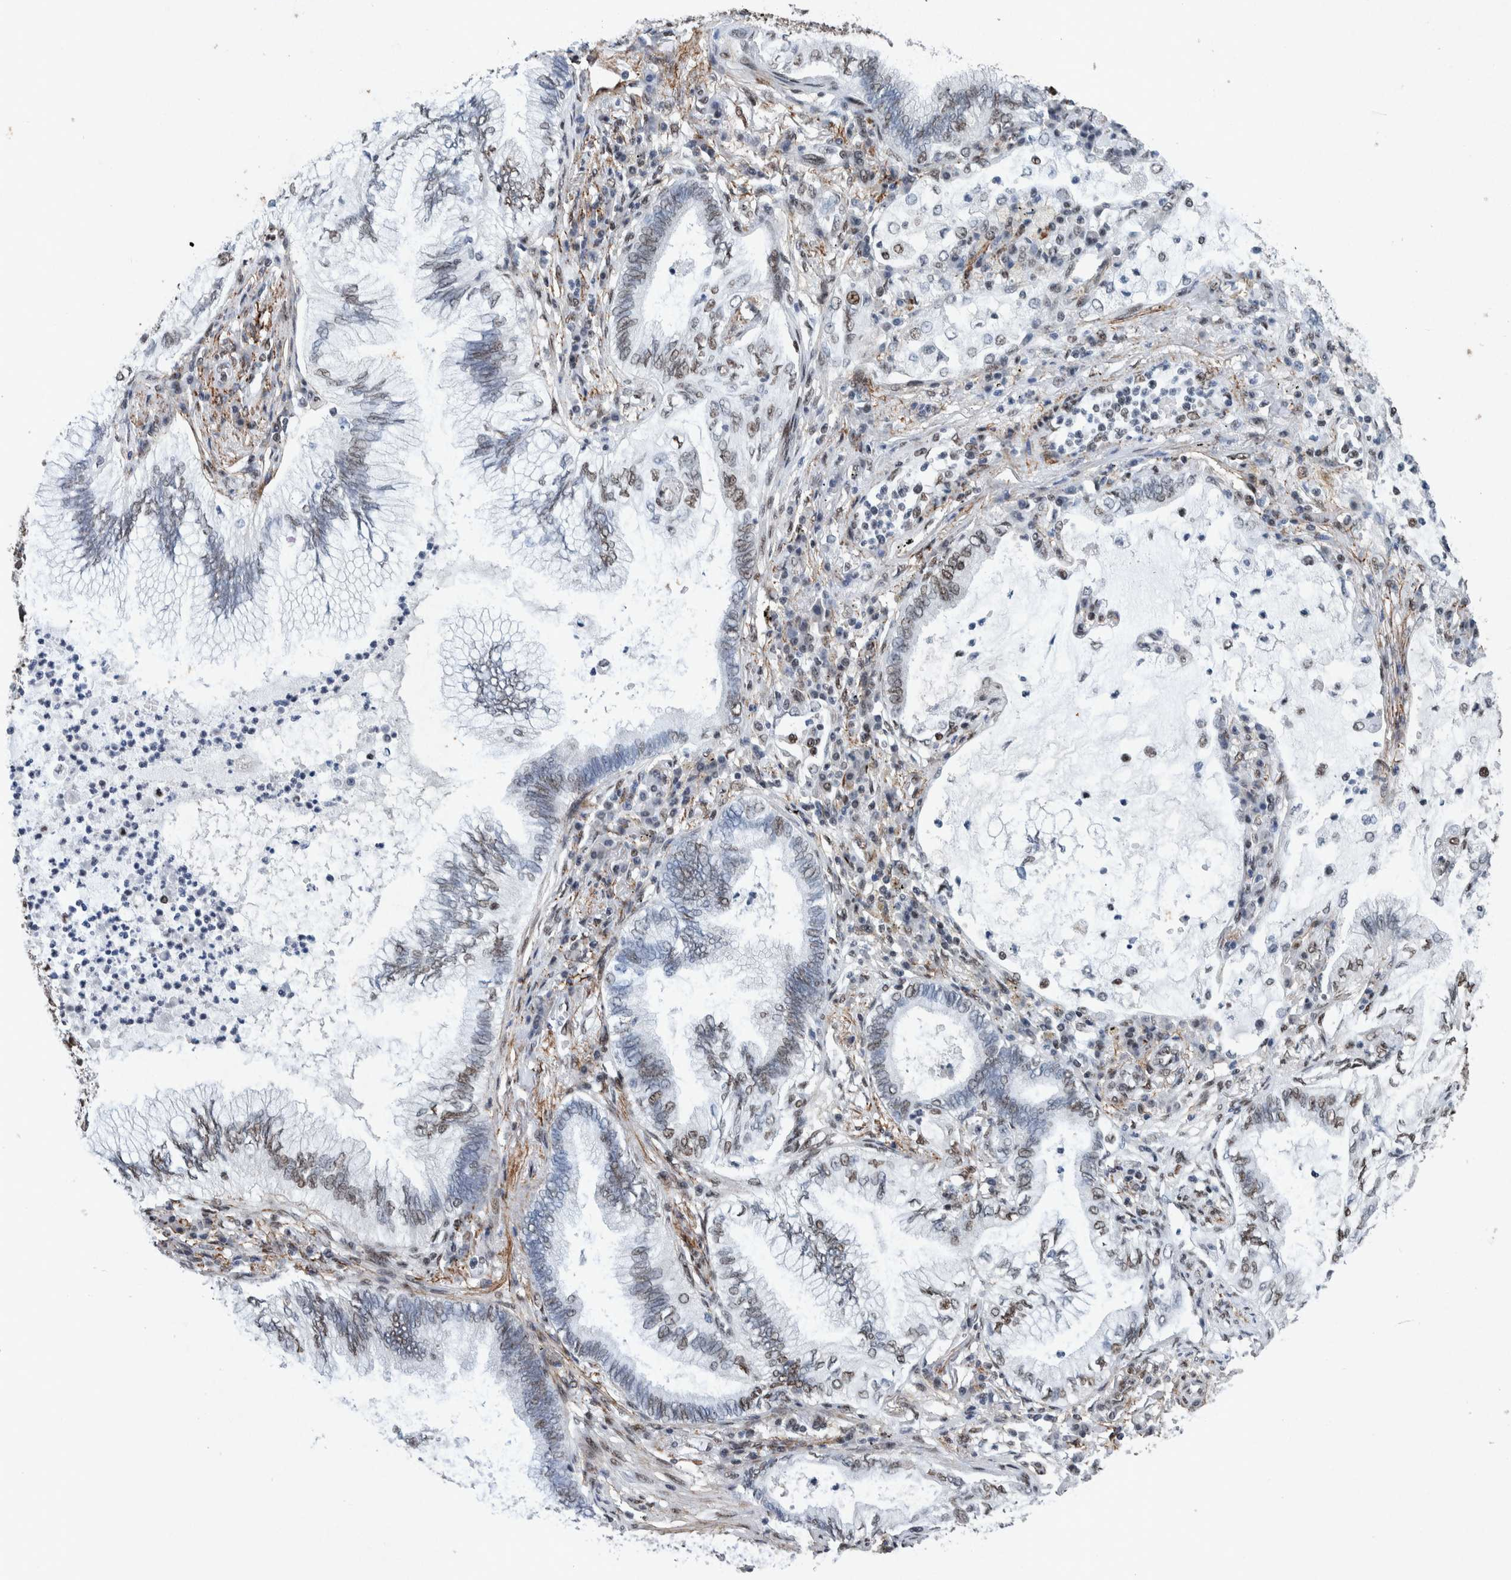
{"staining": {"intensity": "weak", "quantity": "25%-75%", "location": "nuclear"}, "tissue": "lung cancer", "cell_type": "Tumor cells", "image_type": "cancer", "snomed": [{"axis": "morphology", "description": "Normal tissue, NOS"}, {"axis": "morphology", "description": "Adenocarcinoma, NOS"}, {"axis": "topography", "description": "Bronchus"}, {"axis": "topography", "description": "Lung"}], "caption": "Adenocarcinoma (lung) tissue demonstrates weak nuclear staining in approximately 25%-75% of tumor cells", "gene": "TAF10", "patient": {"sex": "female", "age": 70}}